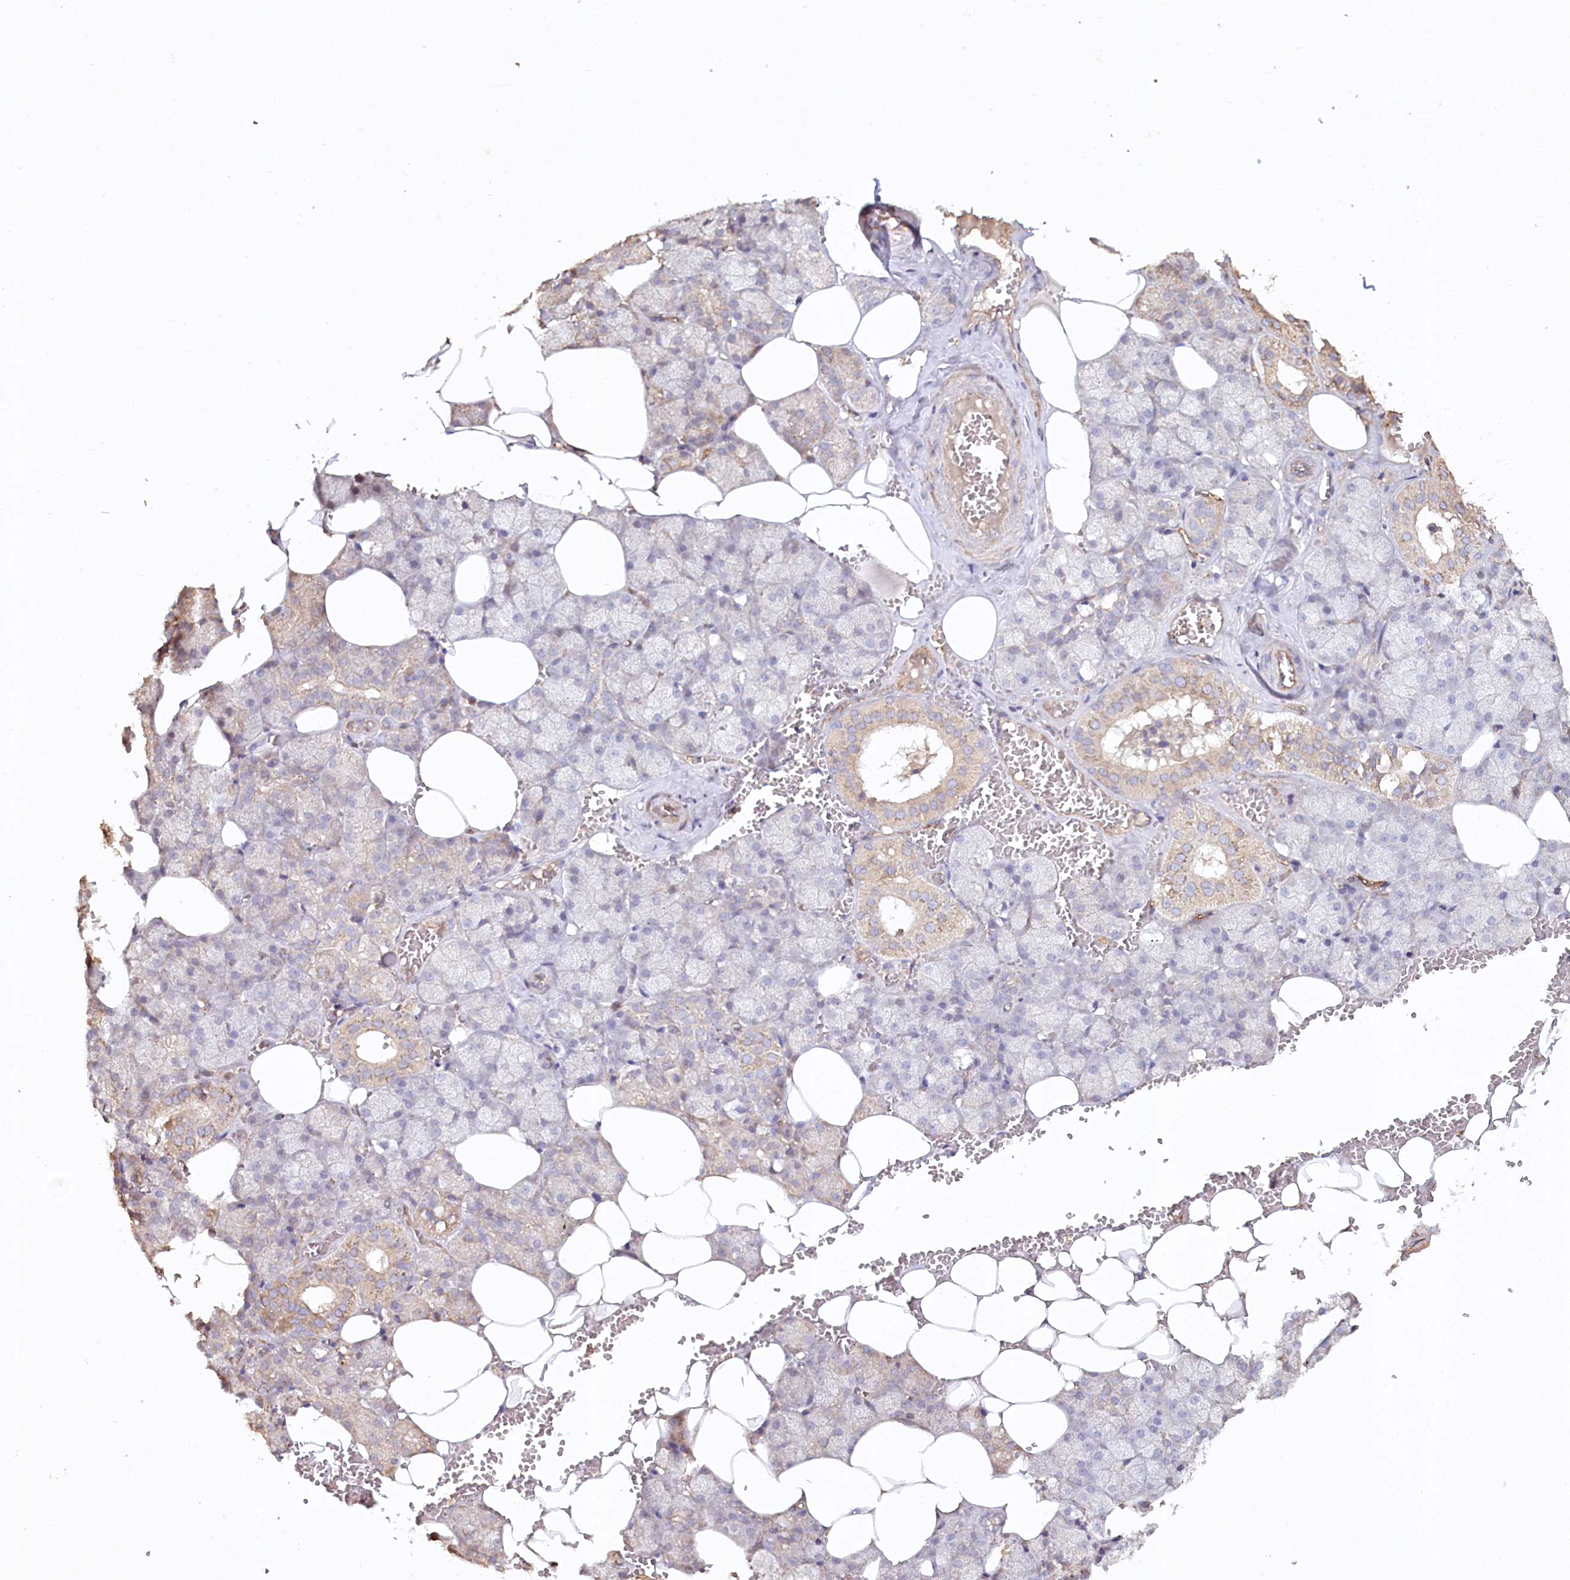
{"staining": {"intensity": "moderate", "quantity": "<25%", "location": "cytoplasmic/membranous"}, "tissue": "salivary gland", "cell_type": "Glandular cells", "image_type": "normal", "snomed": [{"axis": "morphology", "description": "Normal tissue, NOS"}, {"axis": "topography", "description": "Salivary gland"}], "caption": "This is an image of immunohistochemistry staining of benign salivary gland, which shows moderate staining in the cytoplasmic/membranous of glandular cells.", "gene": "RBP5", "patient": {"sex": "male", "age": 62}}